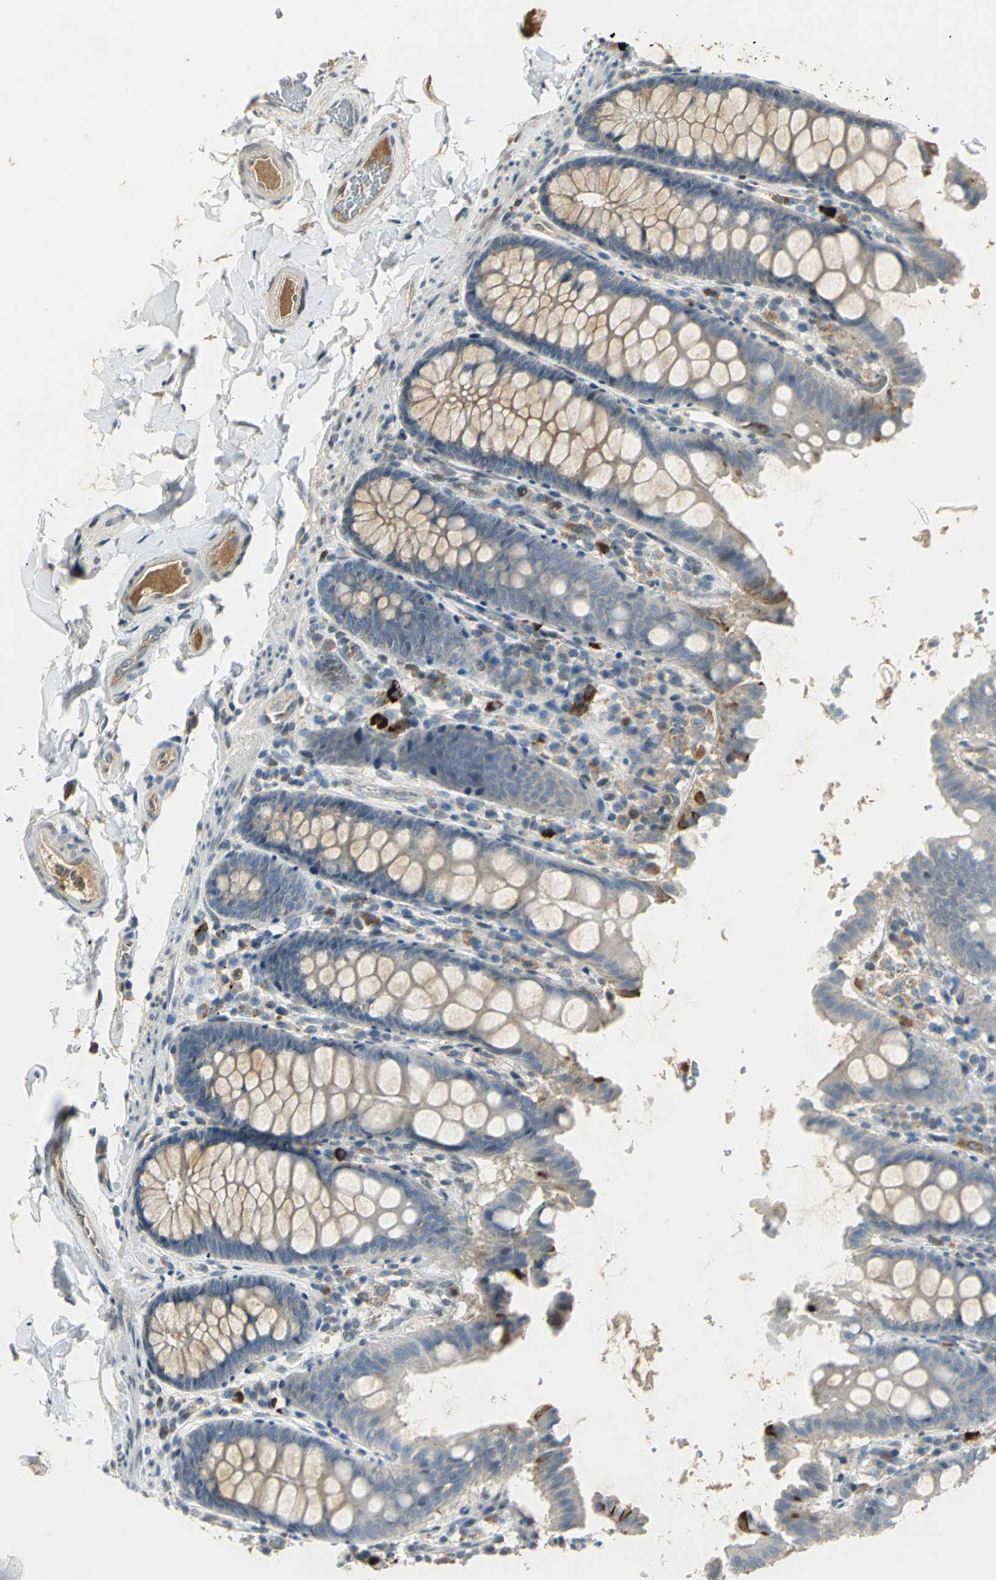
{"staining": {"intensity": "weak", "quantity": "<25%", "location": "cytoplasmic/membranous"}, "tissue": "colon", "cell_type": "Endothelial cells", "image_type": "normal", "snomed": [{"axis": "morphology", "description": "Normal tissue, NOS"}, {"axis": "topography", "description": "Colon"}], "caption": "A high-resolution photomicrograph shows immunohistochemistry staining of benign colon, which displays no significant expression in endothelial cells.", "gene": "PROC", "patient": {"sex": "female", "age": 61}}